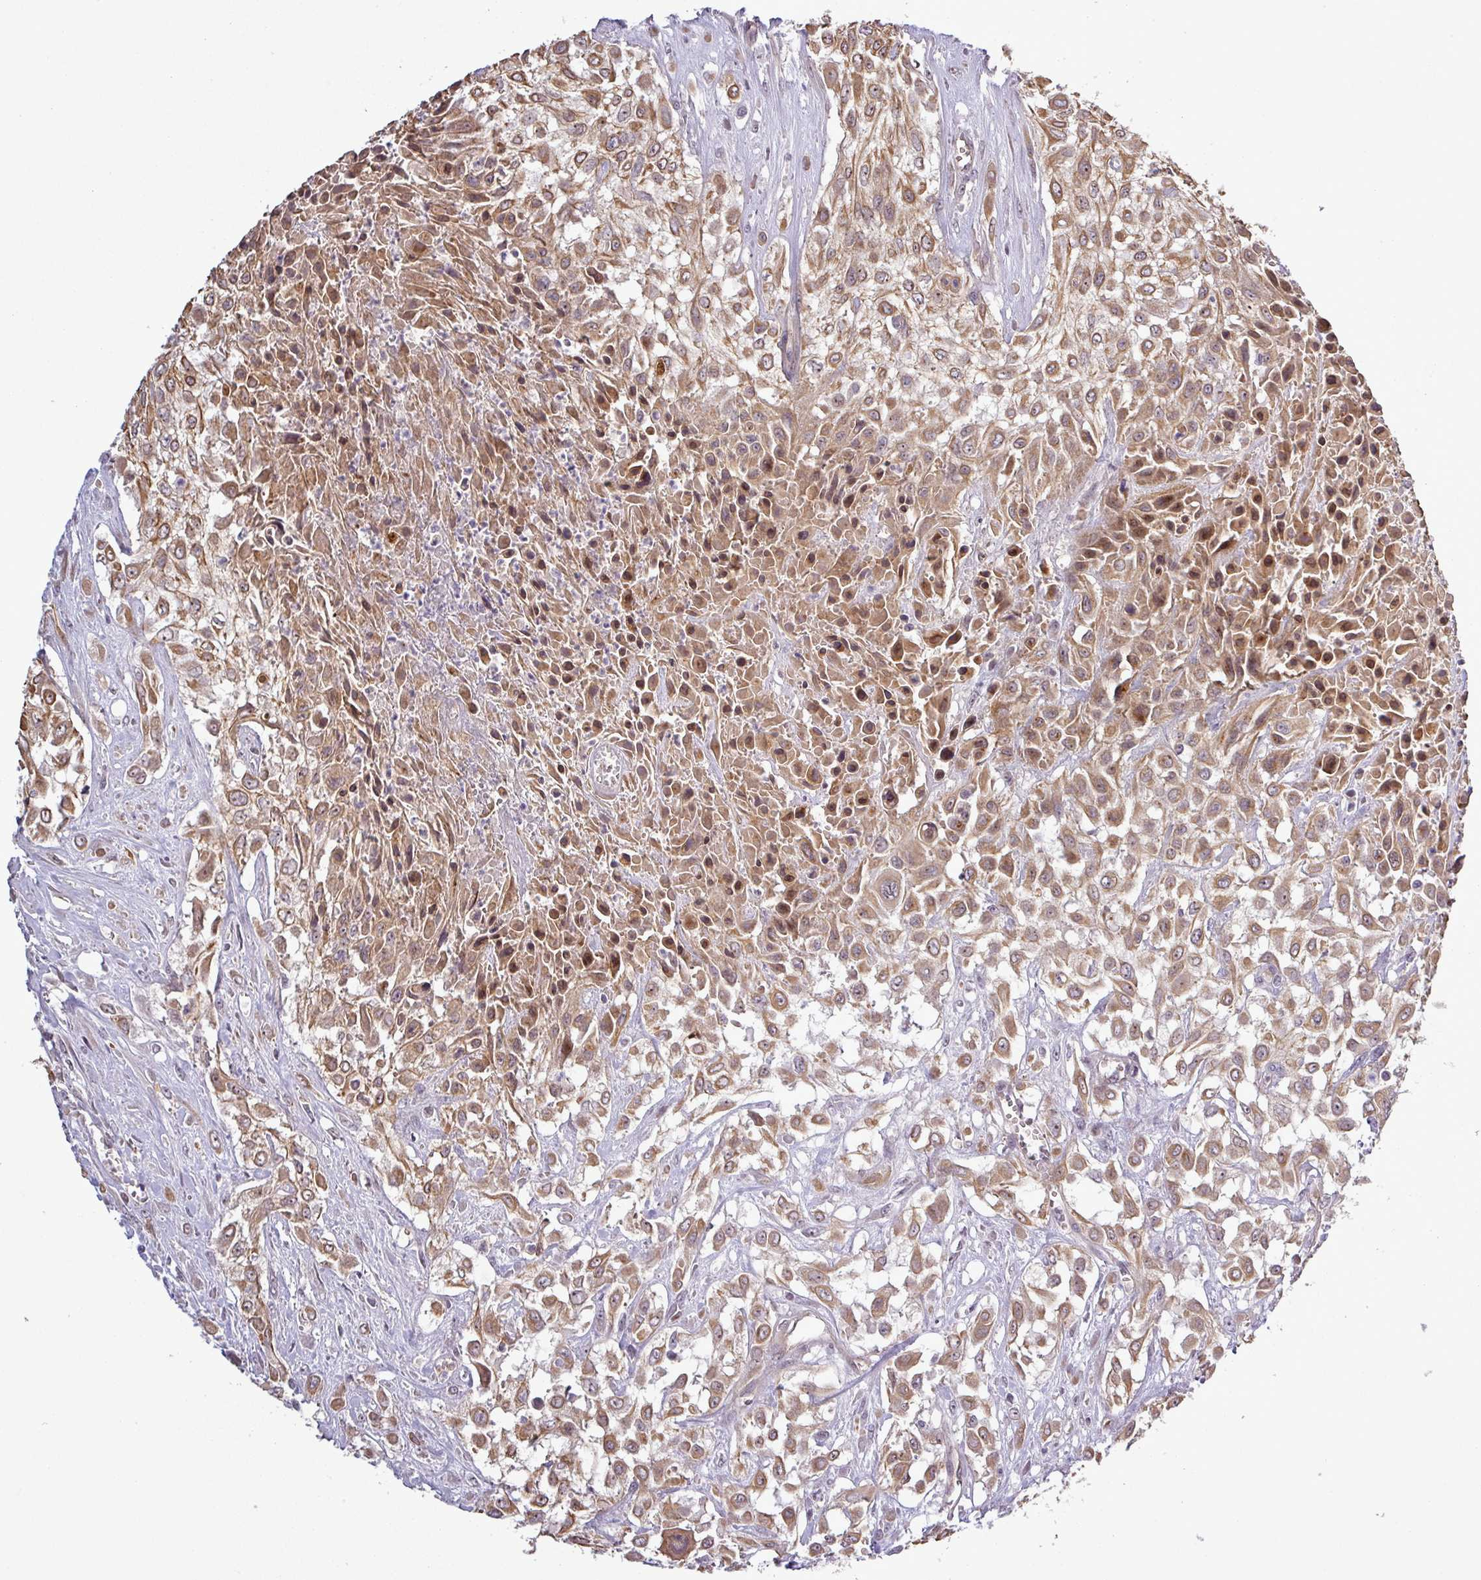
{"staining": {"intensity": "moderate", "quantity": ">75%", "location": "cytoplasmic/membranous,nuclear"}, "tissue": "urothelial cancer", "cell_type": "Tumor cells", "image_type": "cancer", "snomed": [{"axis": "morphology", "description": "Urothelial carcinoma, High grade"}, {"axis": "topography", "description": "Urinary bladder"}], "caption": "Immunohistochemistry (DAB) staining of urothelial cancer reveals moderate cytoplasmic/membranous and nuclear protein expression in approximately >75% of tumor cells.", "gene": "PCDH1", "patient": {"sex": "male", "age": 57}}